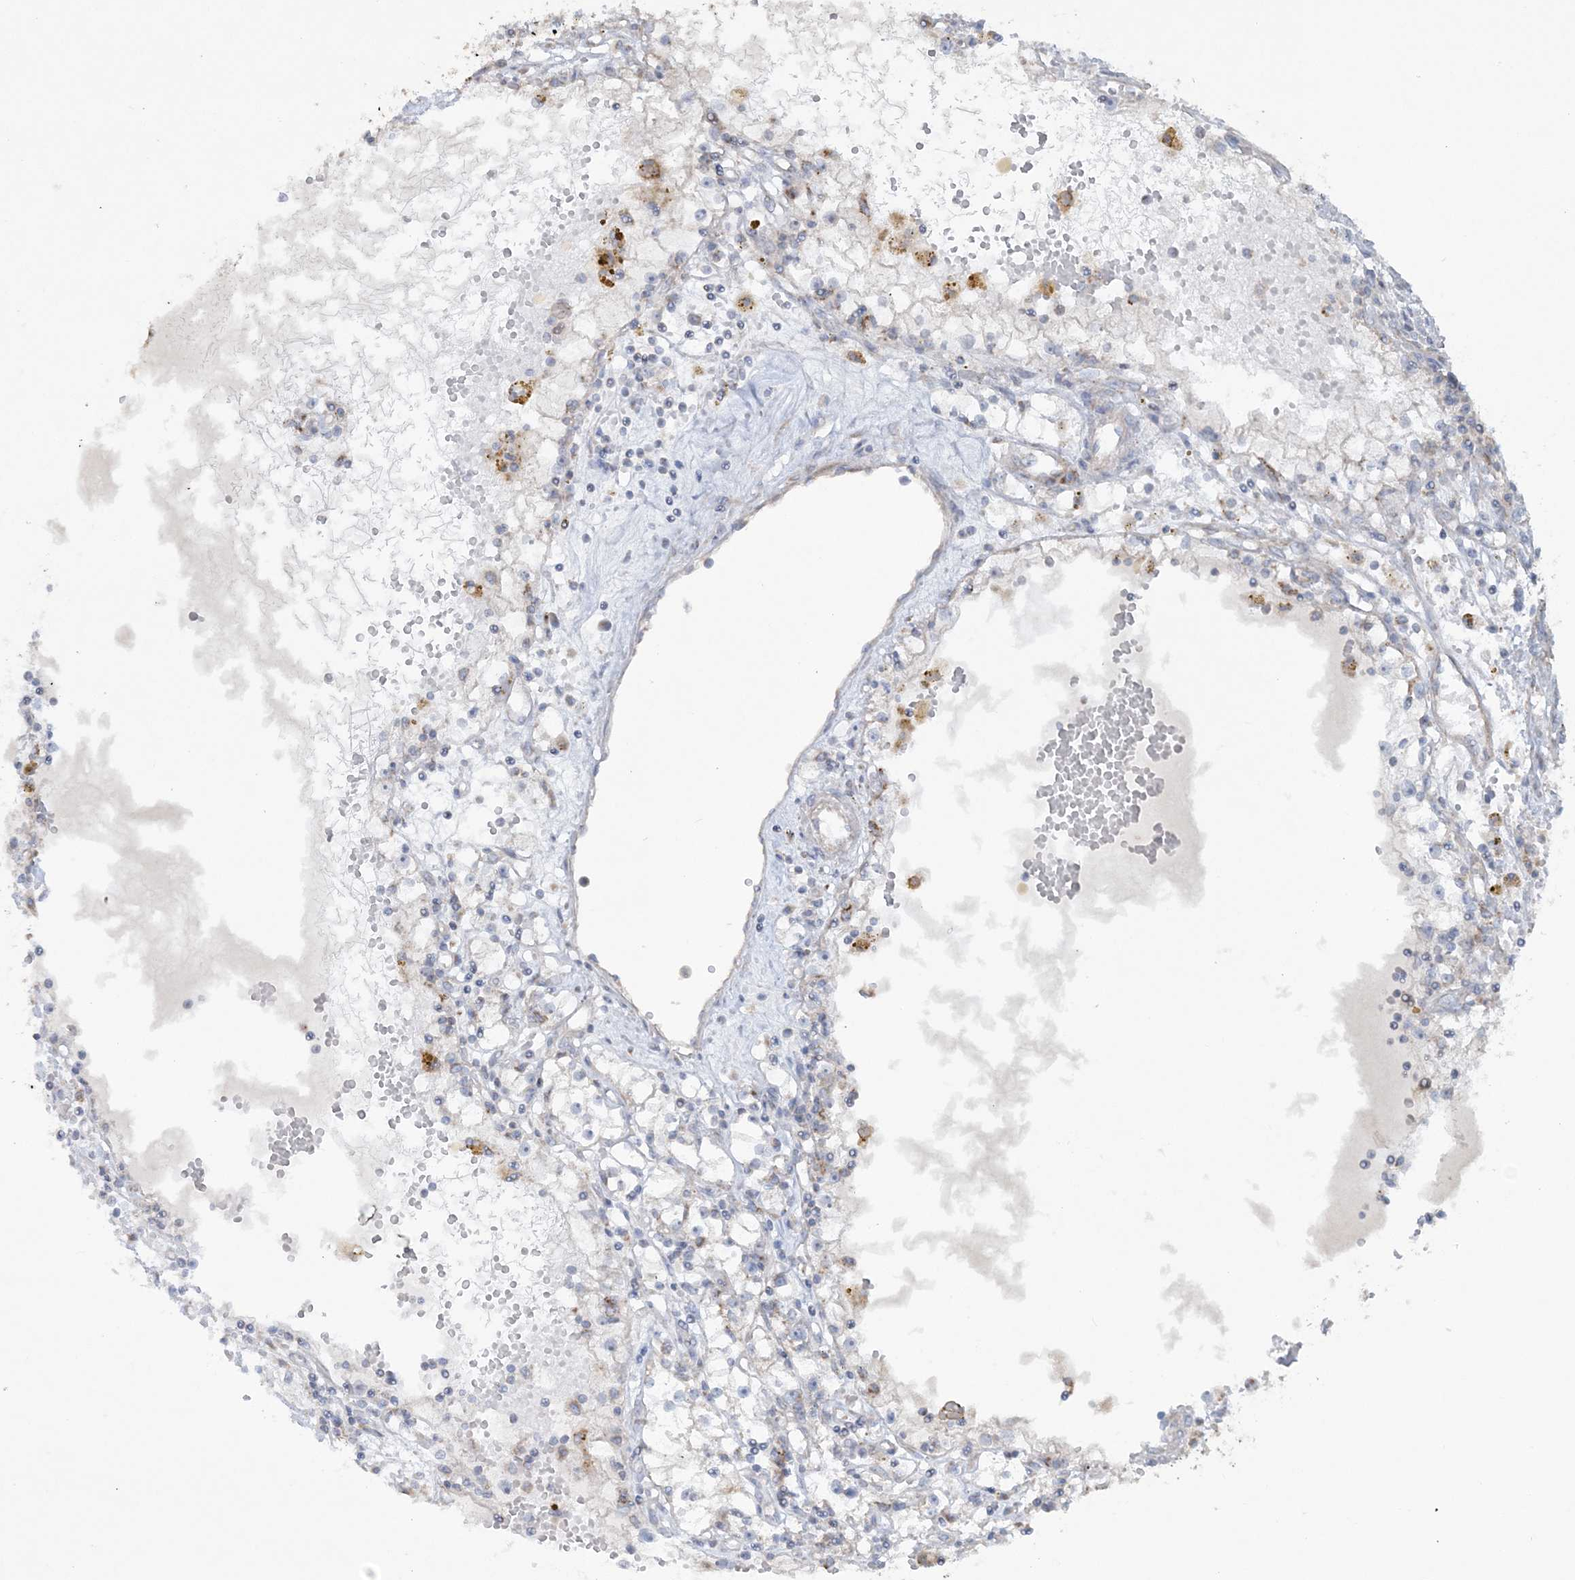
{"staining": {"intensity": "negative", "quantity": "none", "location": "none"}, "tissue": "renal cancer", "cell_type": "Tumor cells", "image_type": "cancer", "snomed": [{"axis": "morphology", "description": "Adenocarcinoma, NOS"}, {"axis": "topography", "description": "Kidney"}], "caption": "Tumor cells show no significant expression in renal cancer.", "gene": "TTC7A", "patient": {"sex": "male", "age": 56}}